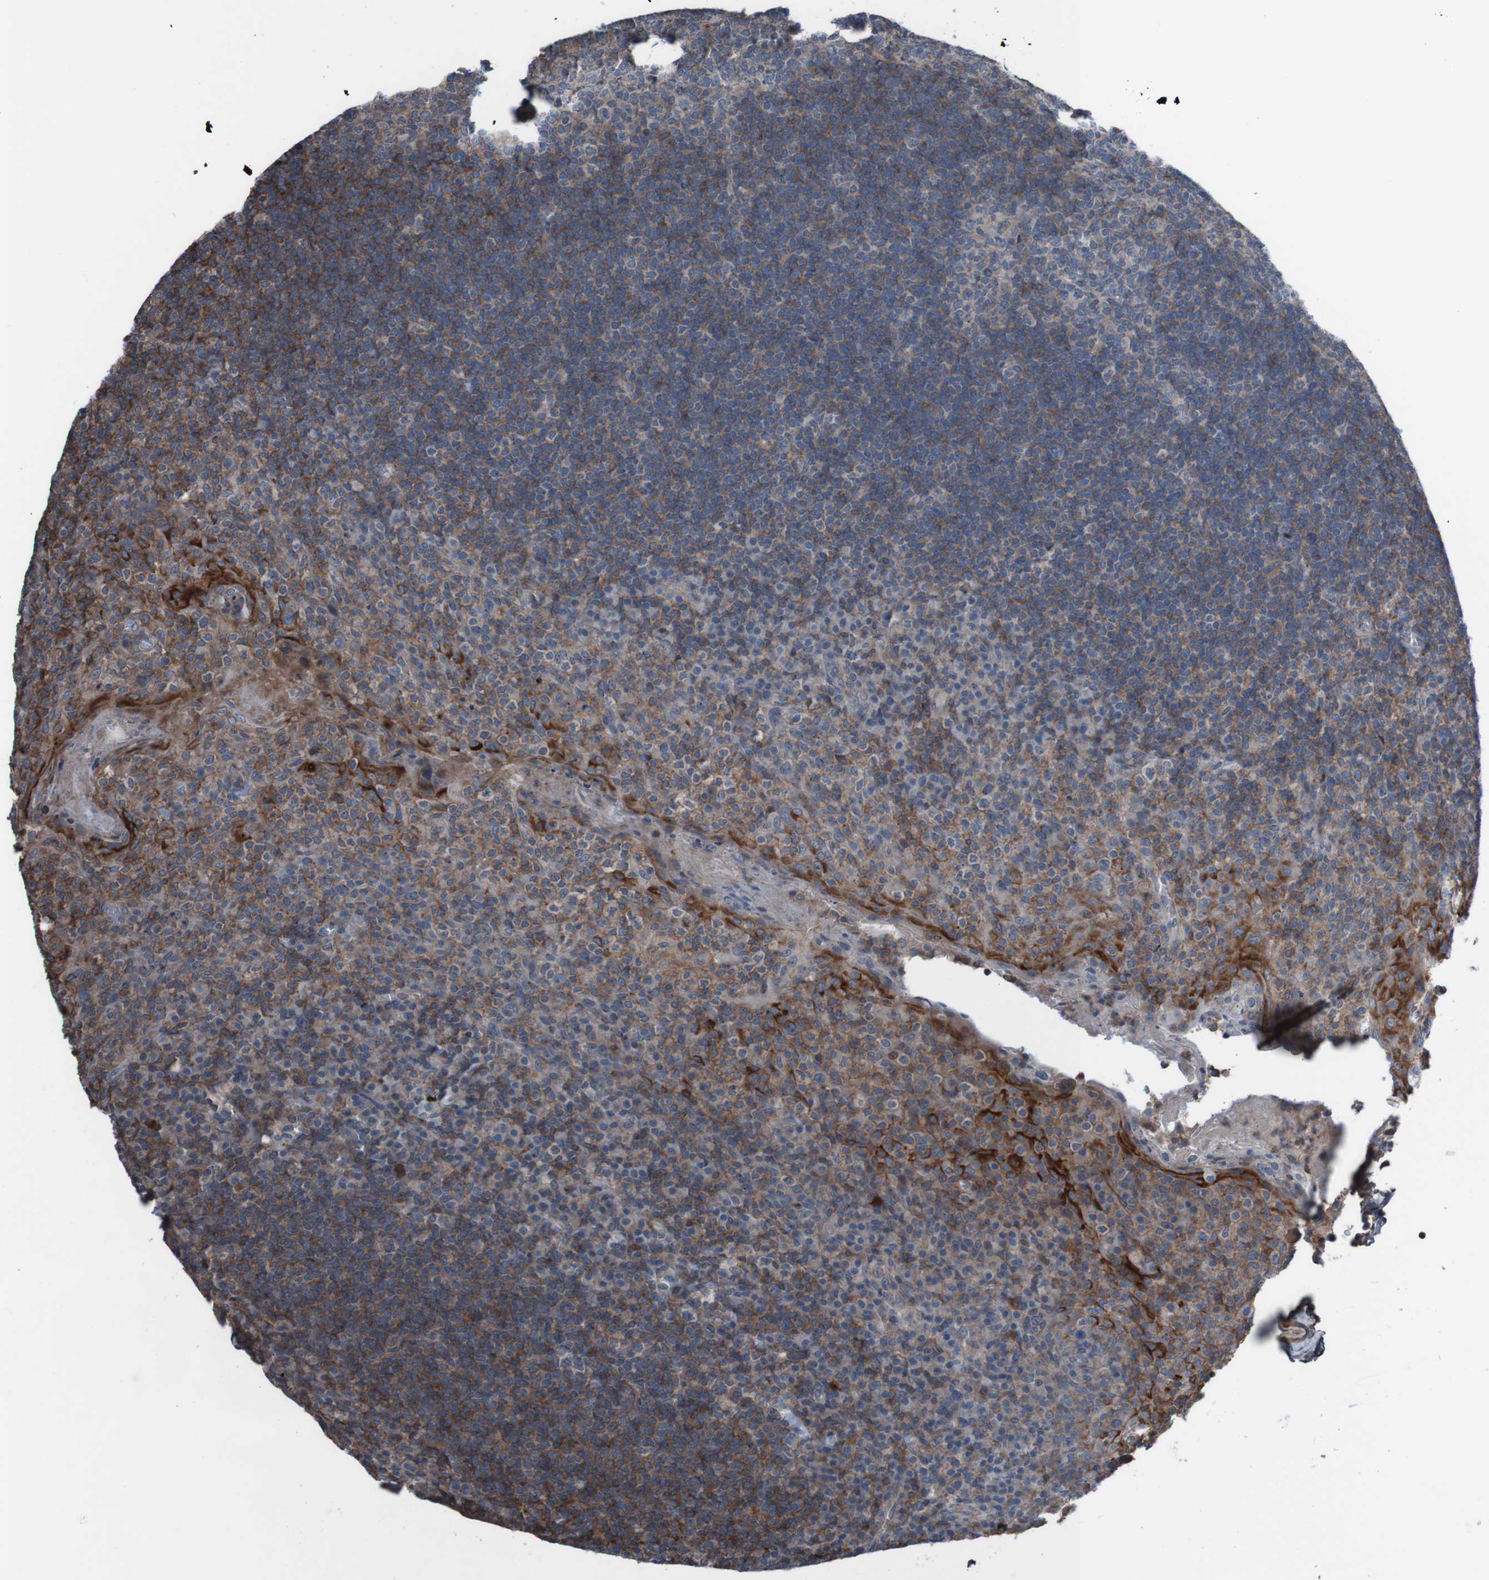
{"staining": {"intensity": "moderate", "quantity": "25%-75%", "location": "cytoplasmic/membranous"}, "tissue": "tonsil", "cell_type": "Germinal center cells", "image_type": "normal", "snomed": [{"axis": "morphology", "description": "Normal tissue, NOS"}, {"axis": "topography", "description": "Tonsil"}], "caption": "Immunohistochemistry (DAB) staining of normal human tonsil shows moderate cytoplasmic/membranous protein positivity in approximately 25%-75% of germinal center cells. (IHC, brightfield microscopy, high magnification).", "gene": "PDGFB", "patient": {"sex": "male", "age": 17}}